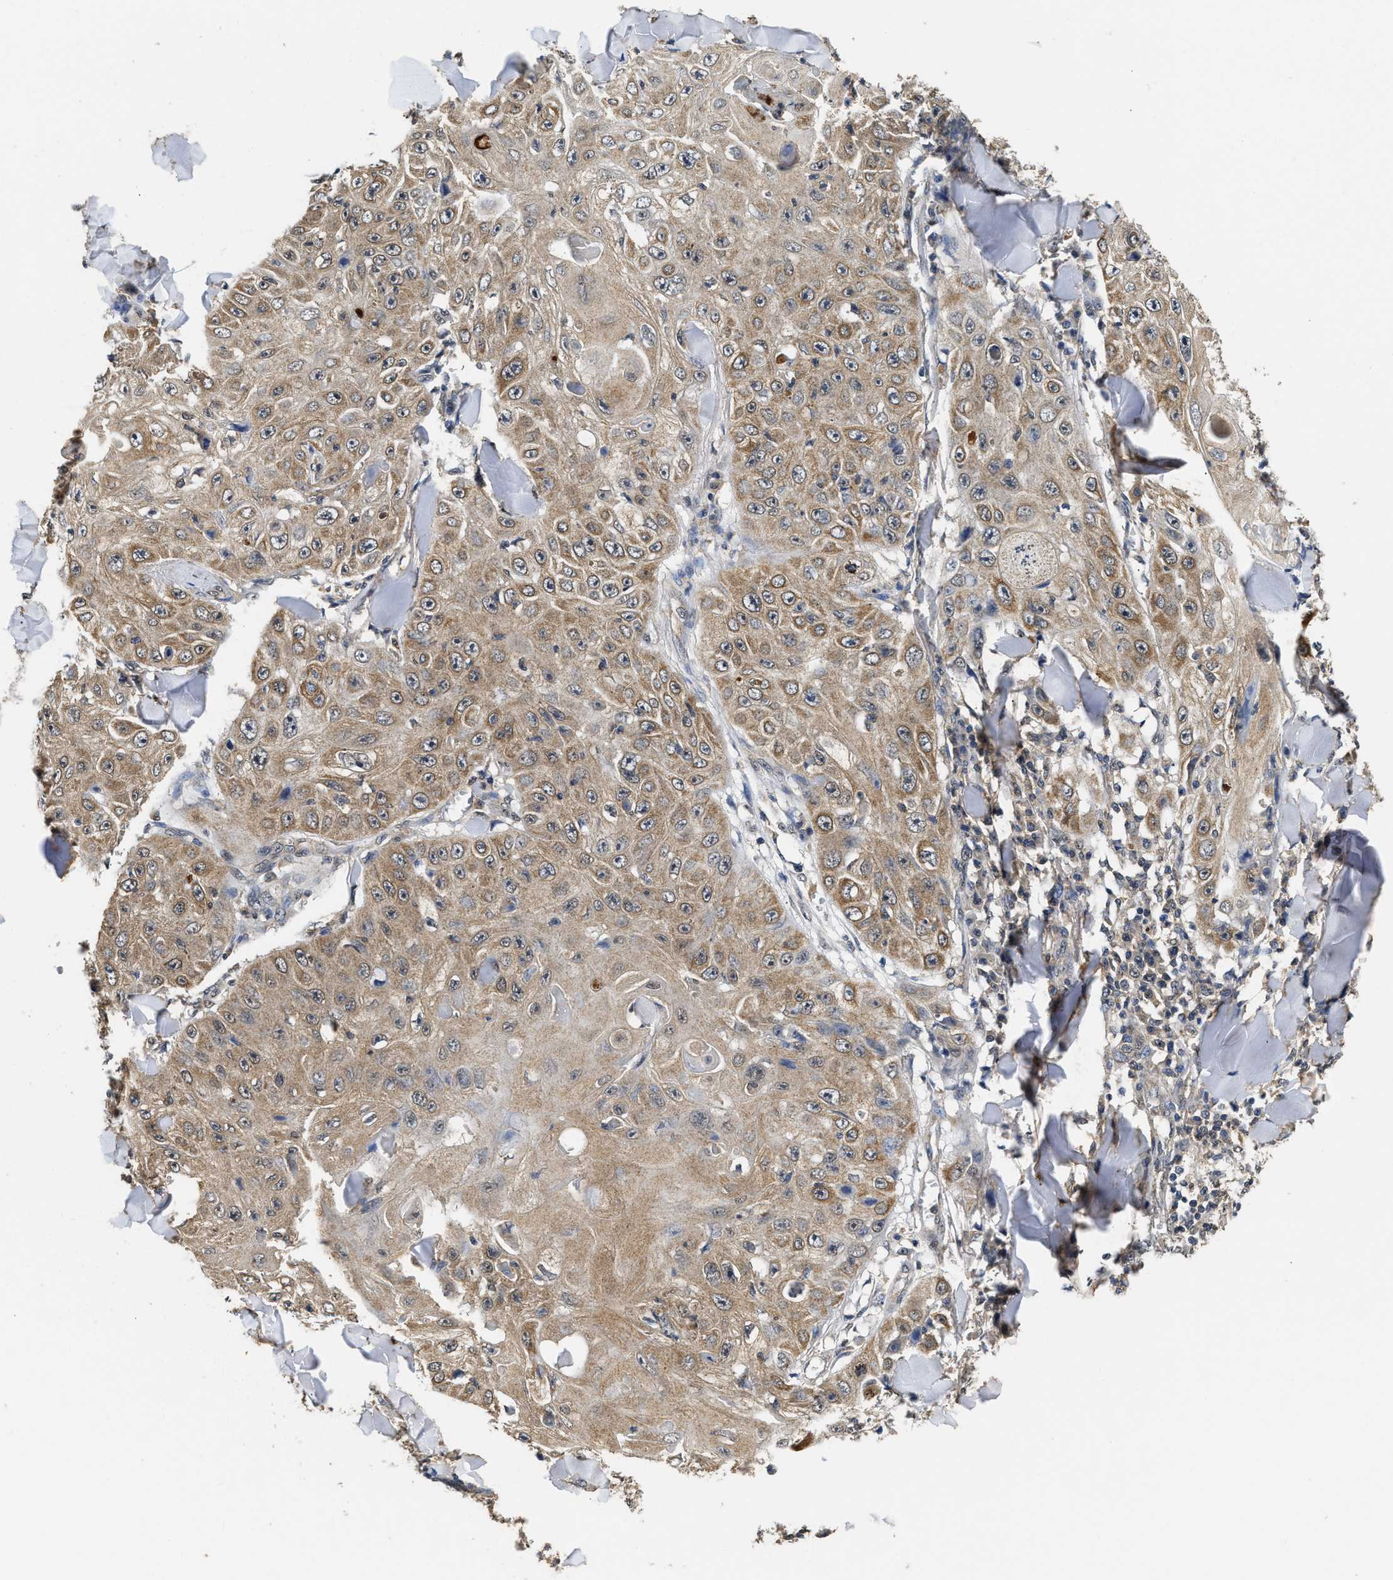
{"staining": {"intensity": "moderate", "quantity": "25%-75%", "location": "cytoplasmic/membranous"}, "tissue": "skin cancer", "cell_type": "Tumor cells", "image_type": "cancer", "snomed": [{"axis": "morphology", "description": "Squamous cell carcinoma, NOS"}, {"axis": "topography", "description": "Skin"}], "caption": "The immunohistochemical stain highlights moderate cytoplasmic/membranous staining in tumor cells of squamous cell carcinoma (skin) tissue. Nuclei are stained in blue.", "gene": "CTNNA1", "patient": {"sex": "male", "age": 86}}